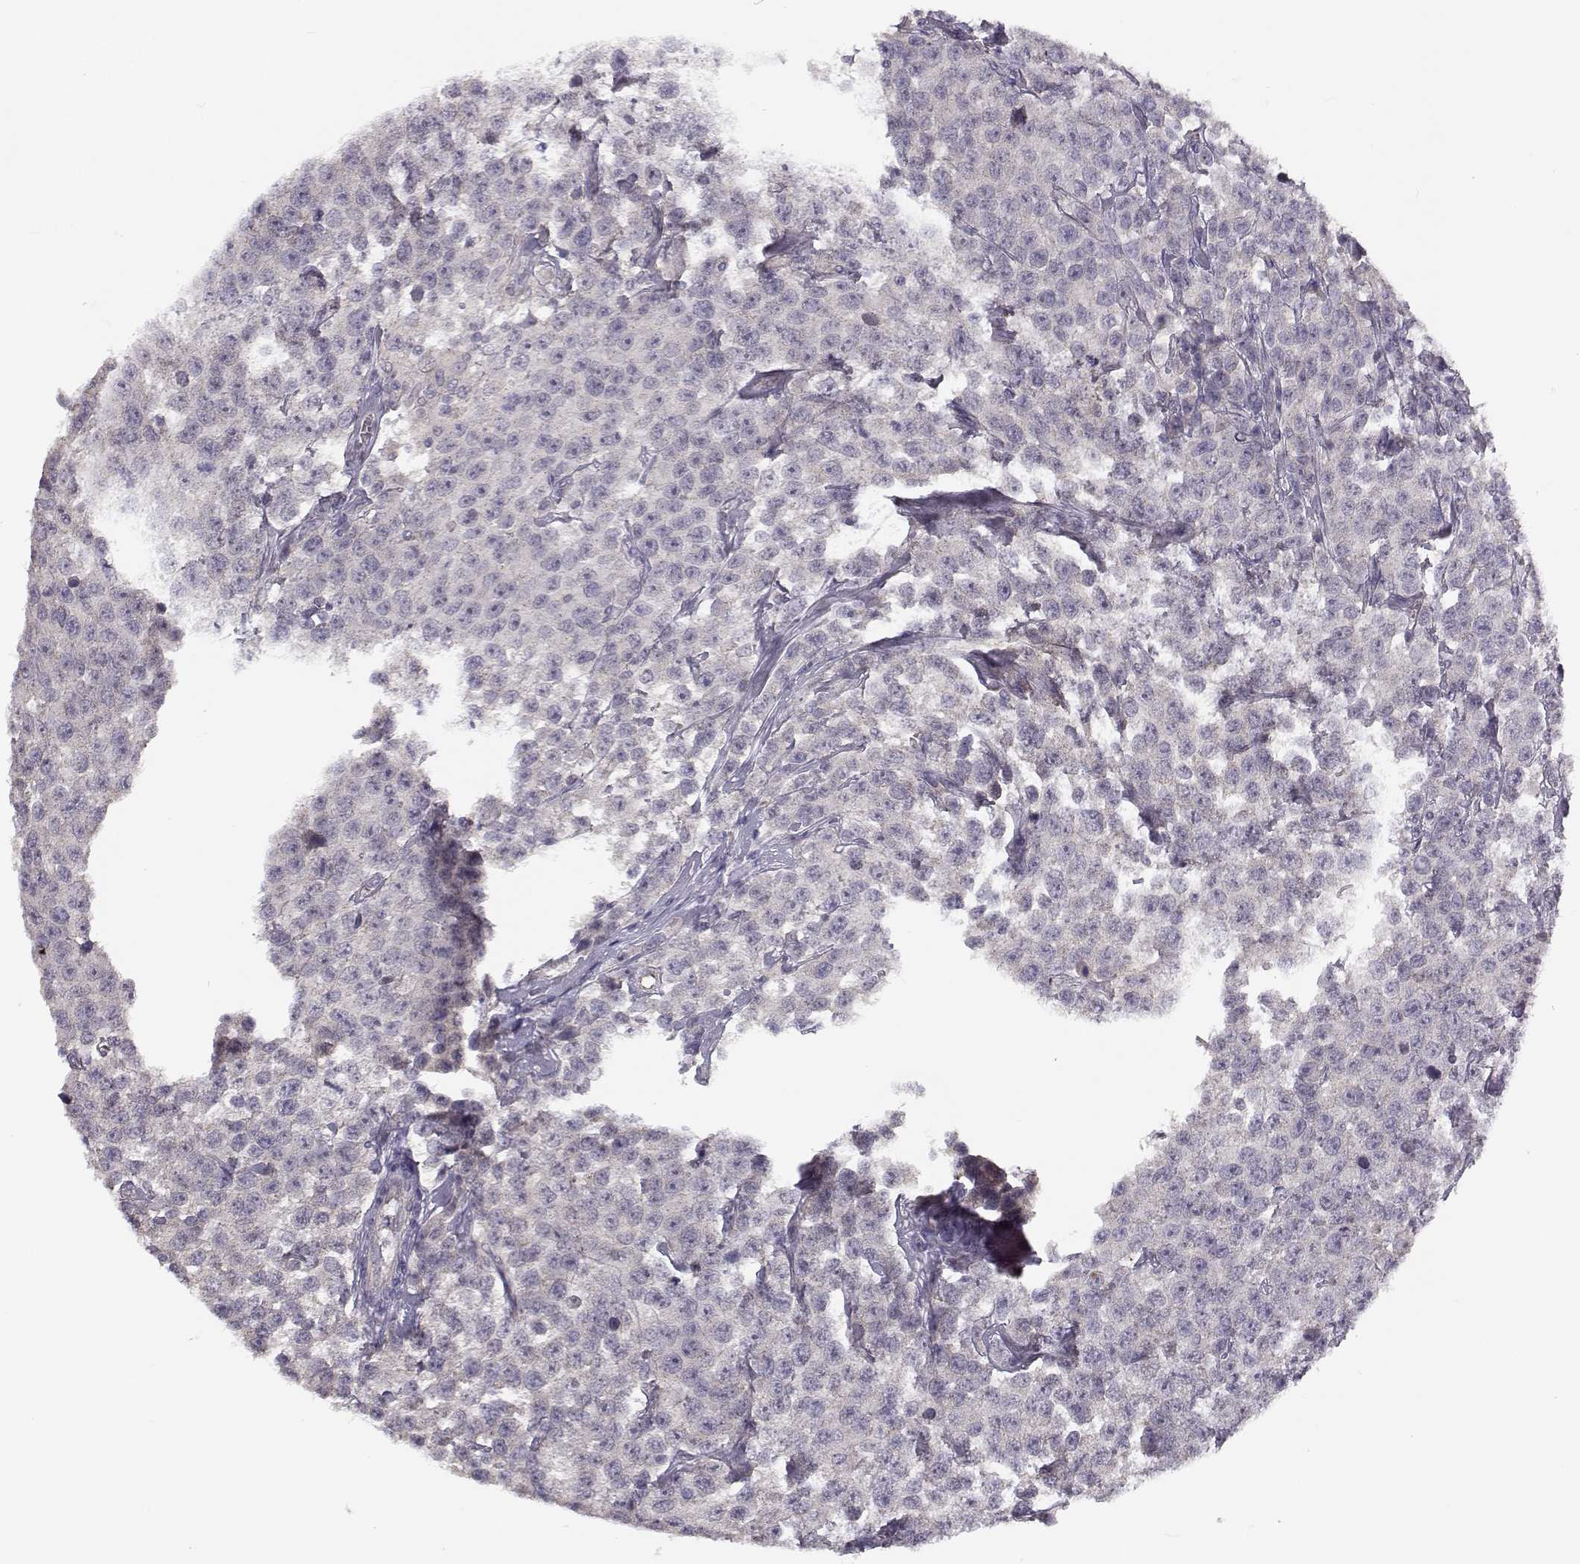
{"staining": {"intensity": "negative", "quantity": "none", "location": "none"}, "tissue": "testis cancer", "cell_type": "Tumor cells", "image_type": "cancer", "snomed": [{"axis": "morphology", "description": "Seminoma, NOS"}, {"axis": "topography", "description": "Testis"}], "caption": "Immunohistochemistry histopathology image of neoplastic tissue: testis seminoma stained with DAB reveals no significant protein expression in tumor cells.", "gene": "TMEM145", "patient": {"sex": "male", "age": 59}}